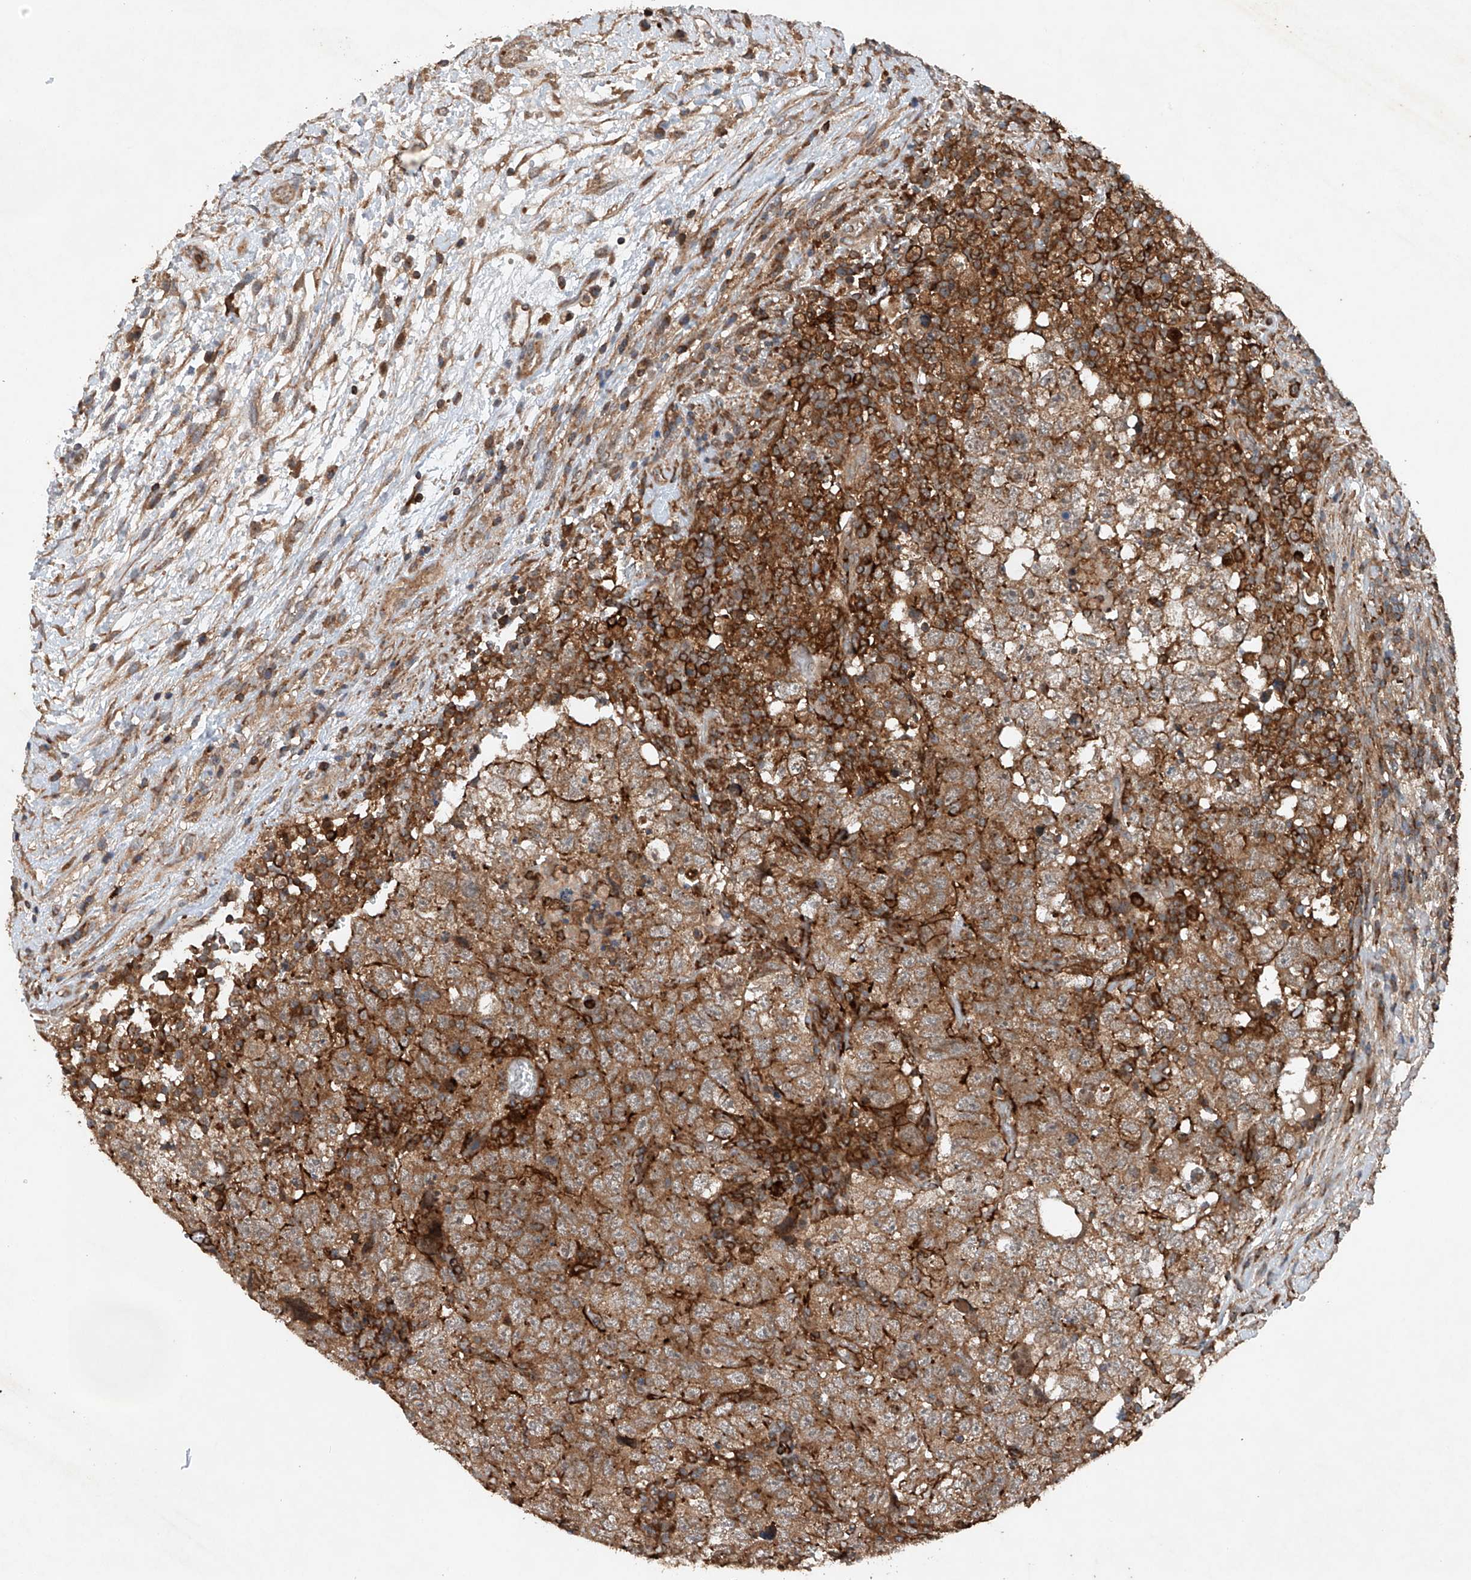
{"staining": {"intensity": "moderate", "quantity": ">75%", "location": "cytoplasmic/membranous"}, "tissue": "testis cancer", "cell_type": "Tumor cells", "image_type": "cancer", "snomed": [{"axis": "morphology", "description": "Carcinoma, Embryonal, NOS"}, {"axis": "topography", "description": "Testis"}], "caption": "High-magnification brightfield microscopy of testis cancer (embryonal carcinoma) stained with DAB (3,3'-diaminobenzidine) (brown) and counterstained with hematoxylin (blue). tumor cells exhibit moderate cytoplasmic/membranous expression is present in approximately>75% of cells.", "gene": "CEP85L", "patient": {"sex": "male", "age": 37}}